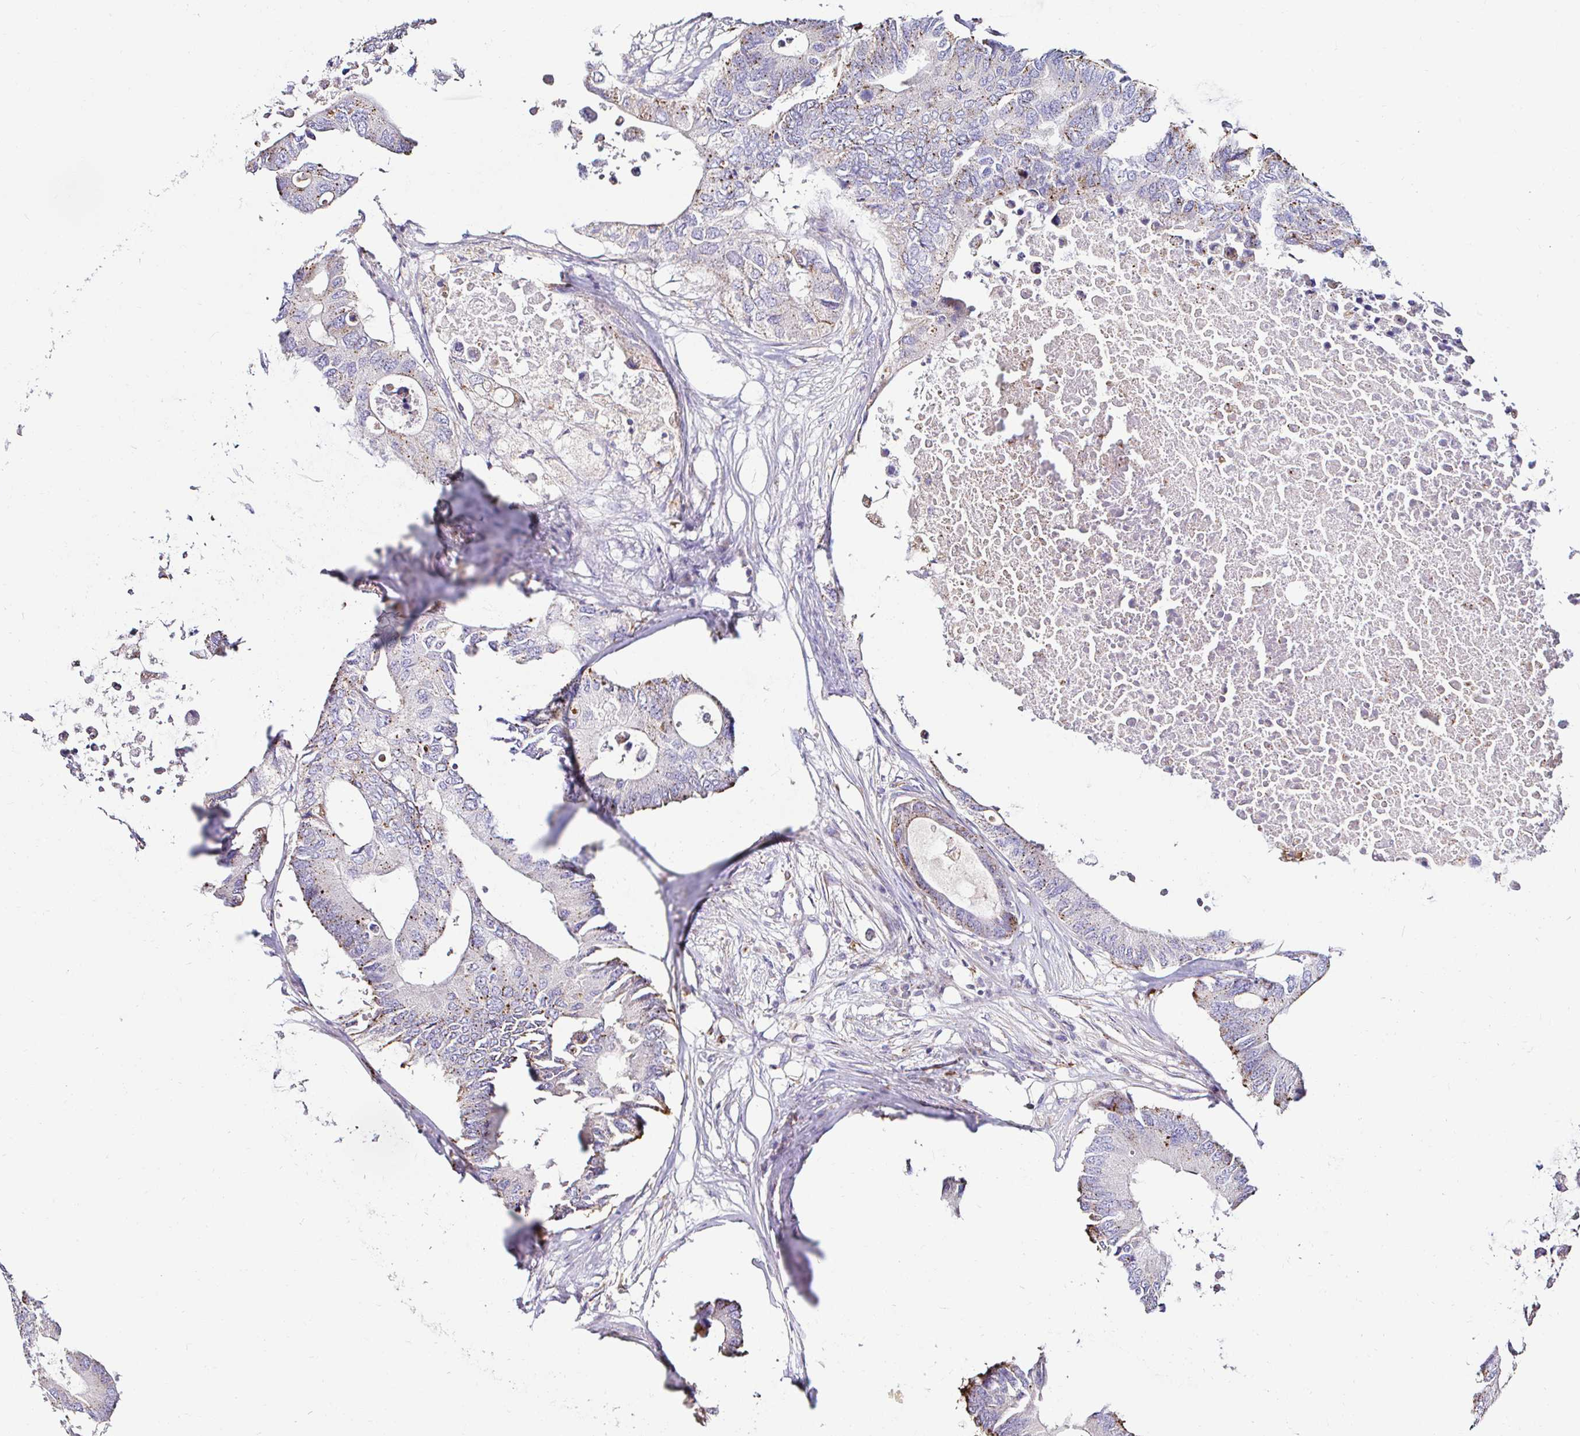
{"staining": {"intensity": "moderate", "quantity": "<25%", "location": "cytoplasmic/membranous"}, "tissue": "colorectal cancer", "cell_type": "Tumor cells", "image_type": "cancer", "snomed": [{"axis": "morphology", "description": "Adenocarcinoma, NOS"}, {"axis": "topography", "description": "Colon"}], "caption": "Immunohistochemical staining of human adenocarcinoma (colorectal) displays low levels of moderate cytoplasmic/membranous positivity in about <25% of tumor cells.", "gene": "GALNS", "patient": {"sex": "male", "age": 71}}